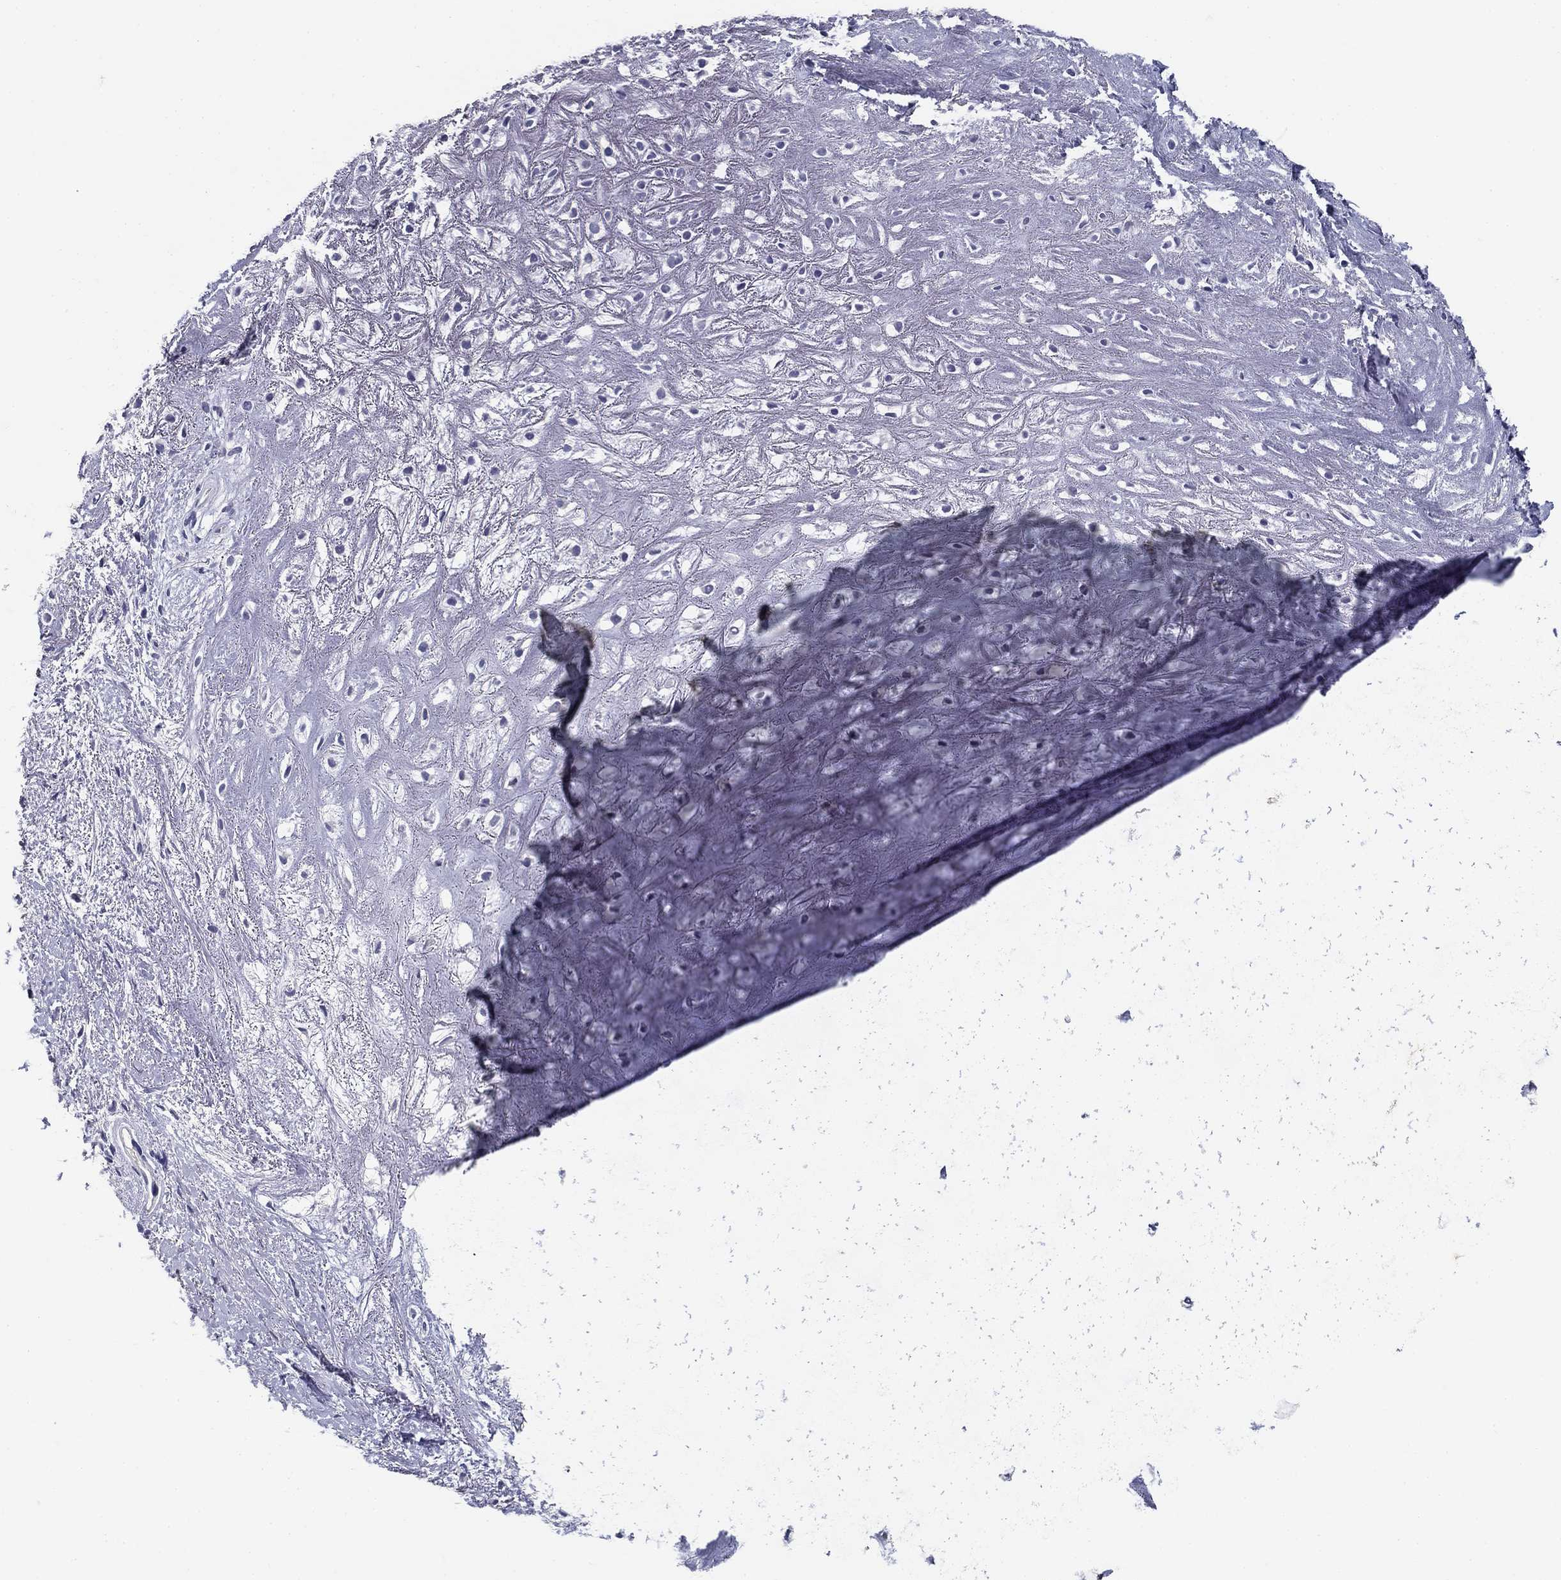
{"staining": {"intensity": "negative", "quantity": "none", "location": "none"}, "tissue": "adipose tissue", "cell_type": "Adipocytes", "image_type": "normal", "snomed": [{"axis": "morphology", "description": "Normal tissue, NOS"}, {"axis": "morphology", "description": "Squamous cell carcinoma, NOS"}, {"axis": "topography", "description": "Cartilage tissue"}, {"axis": "topography", "description": "Head-Neck"}], "caption": "Immunohistochemistry (IHC) histopathology image of unremarkable adipose tissue: human adipose tissue stained with DAB exhibits no significant protein expression in adipocytes. The staining was performed using DAB to visualize the protein expression in brown, while the nuclei were stained in blue with hematoxylin (Magnification: 20x).", "gene": "POMC", "patient": {"sex": "male", "age": 62}}